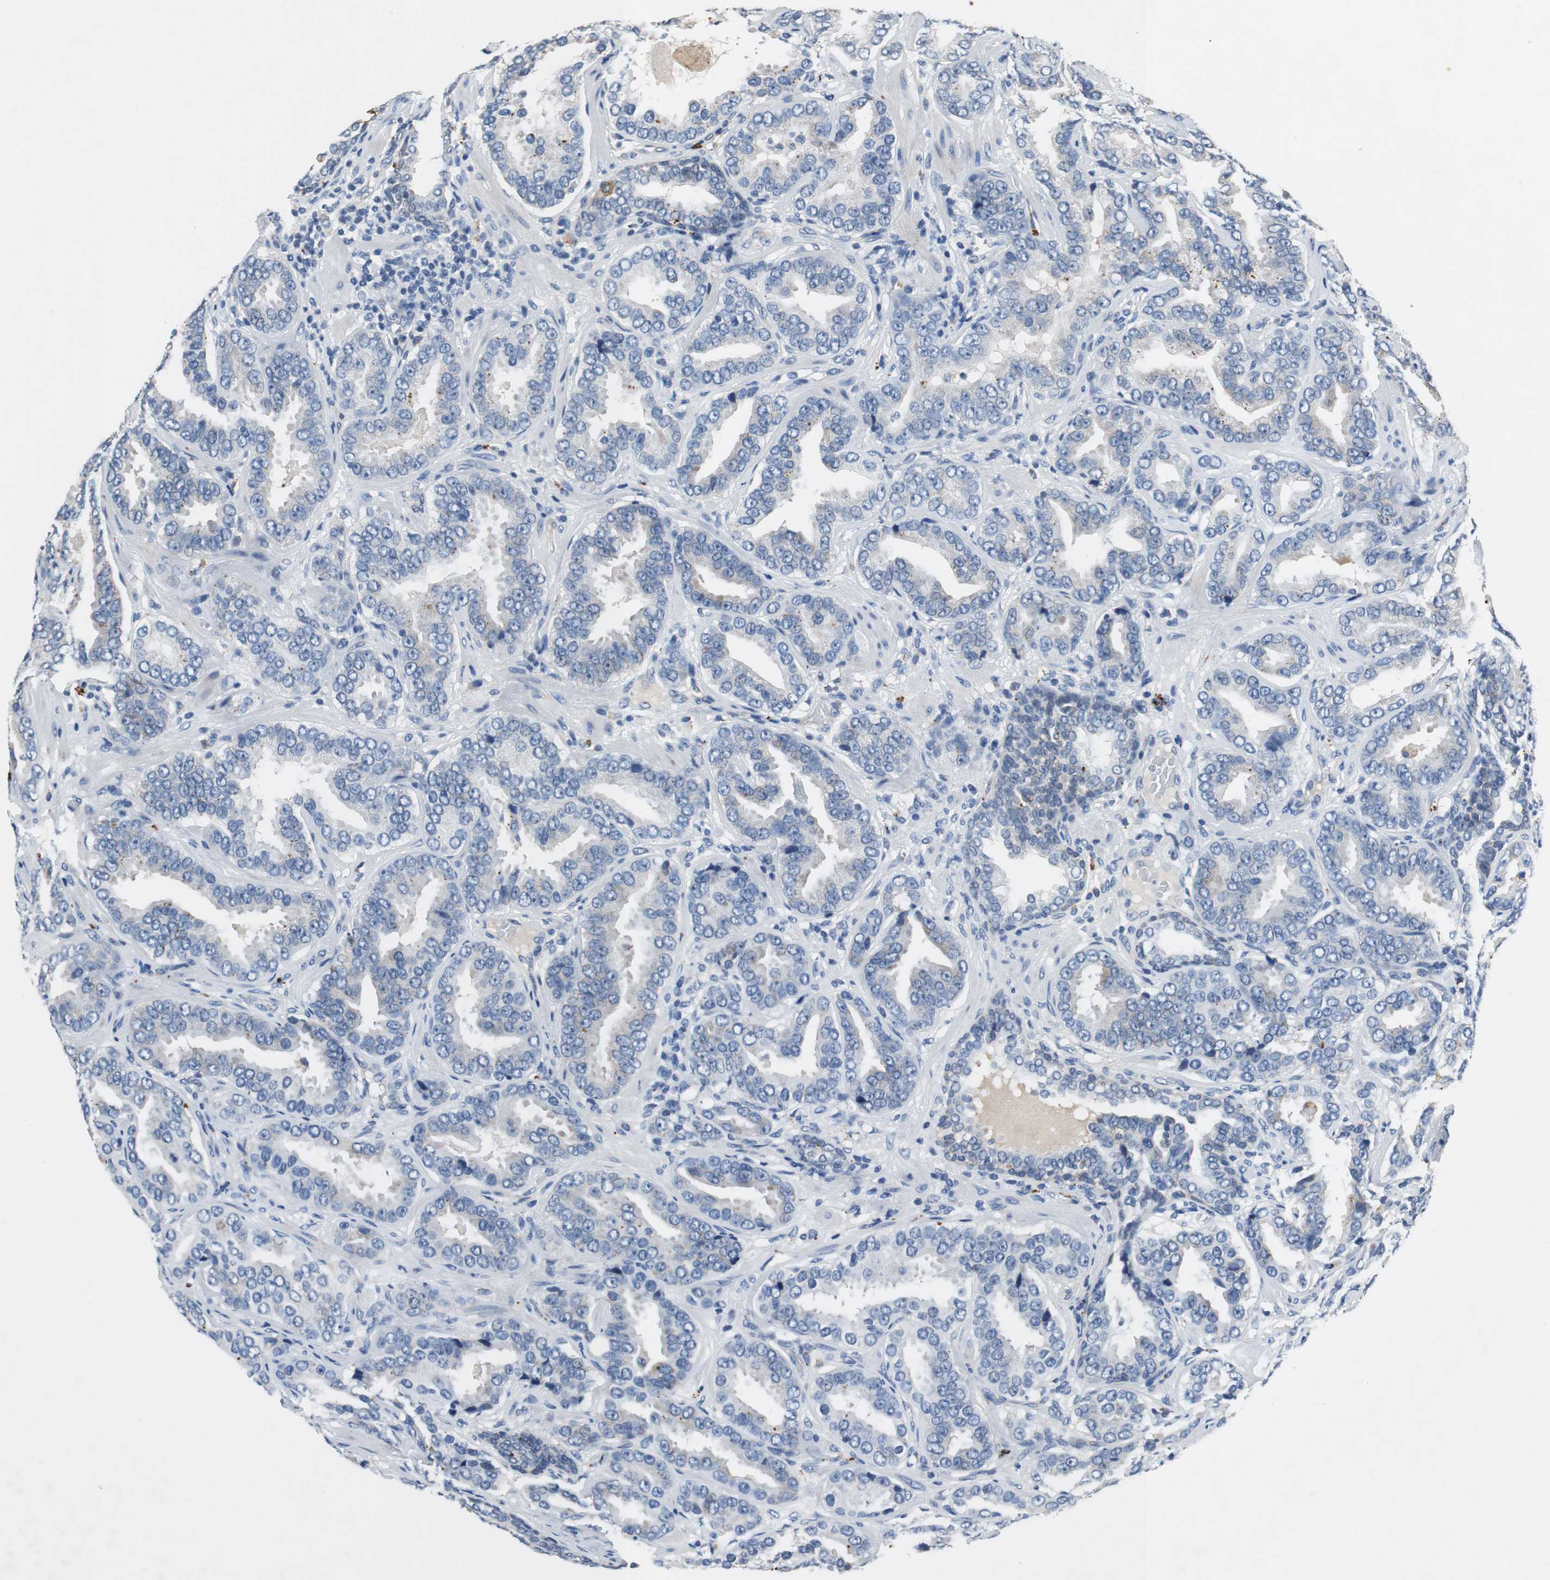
{"staining": {"intensity": "weak", "quantity": "<25%", "location": "cytoplasmic/membranous"}, "tissue": "prostate cancer", "cell_type": "Tumor cells", "image_type": "cancer", "snomed": [{"axis": "morphology", "description": "Adenocarcinoma, Low grade"}, {"axis": "topography", "description": "Prostate"}], "caption": "Tumor cells show no significant protein positivity in prostate low-grade adenocarcinoma. The staining was performed using DAB (3,3'-diaminobenzidine) to visualize the protein expression in brown, while the nuclei were stained in blue with hematoxylin (Magnification: 20x).", "gene": "NLGN1", "patient": {"sex": "male", "age": 59}}